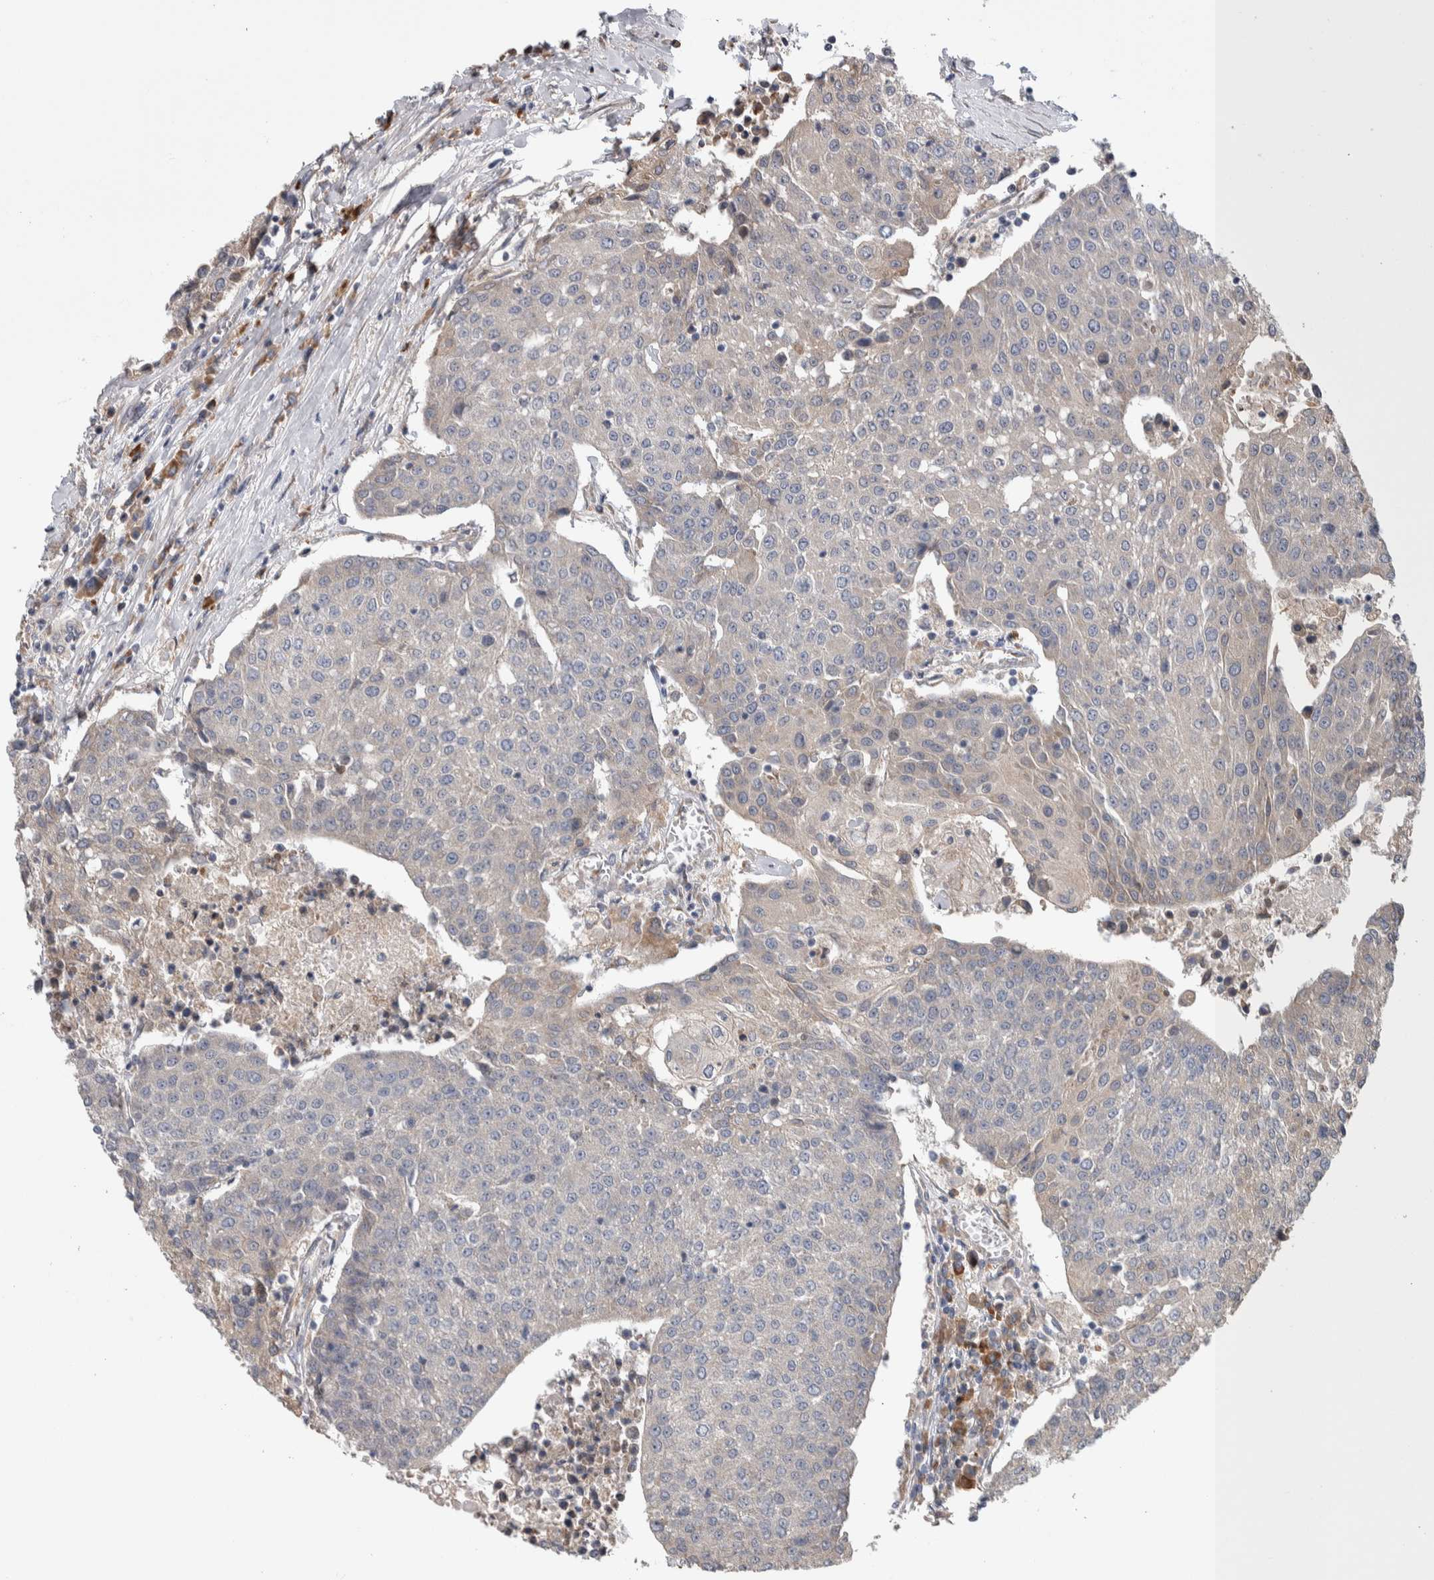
{"staining": {"intensity": "negative", "quantity": "none", "location": "none"}, "tissue": "urothelial cancer", "cell_type": "Tumor cells", "image_type": "cancer", "snomed": [{"axis": "morphology", "description": "Urothelial carcinoma, High grade"}, {"axis": "topography", "description": "Urinary bladder"}], "caption": "Immunohistochemistry (IHC) of human high-grade urothelial carcinoma shows no positivity in tumor cells.", "gene": "IBTK", "patient": {"sex": "female", "age": 85}}